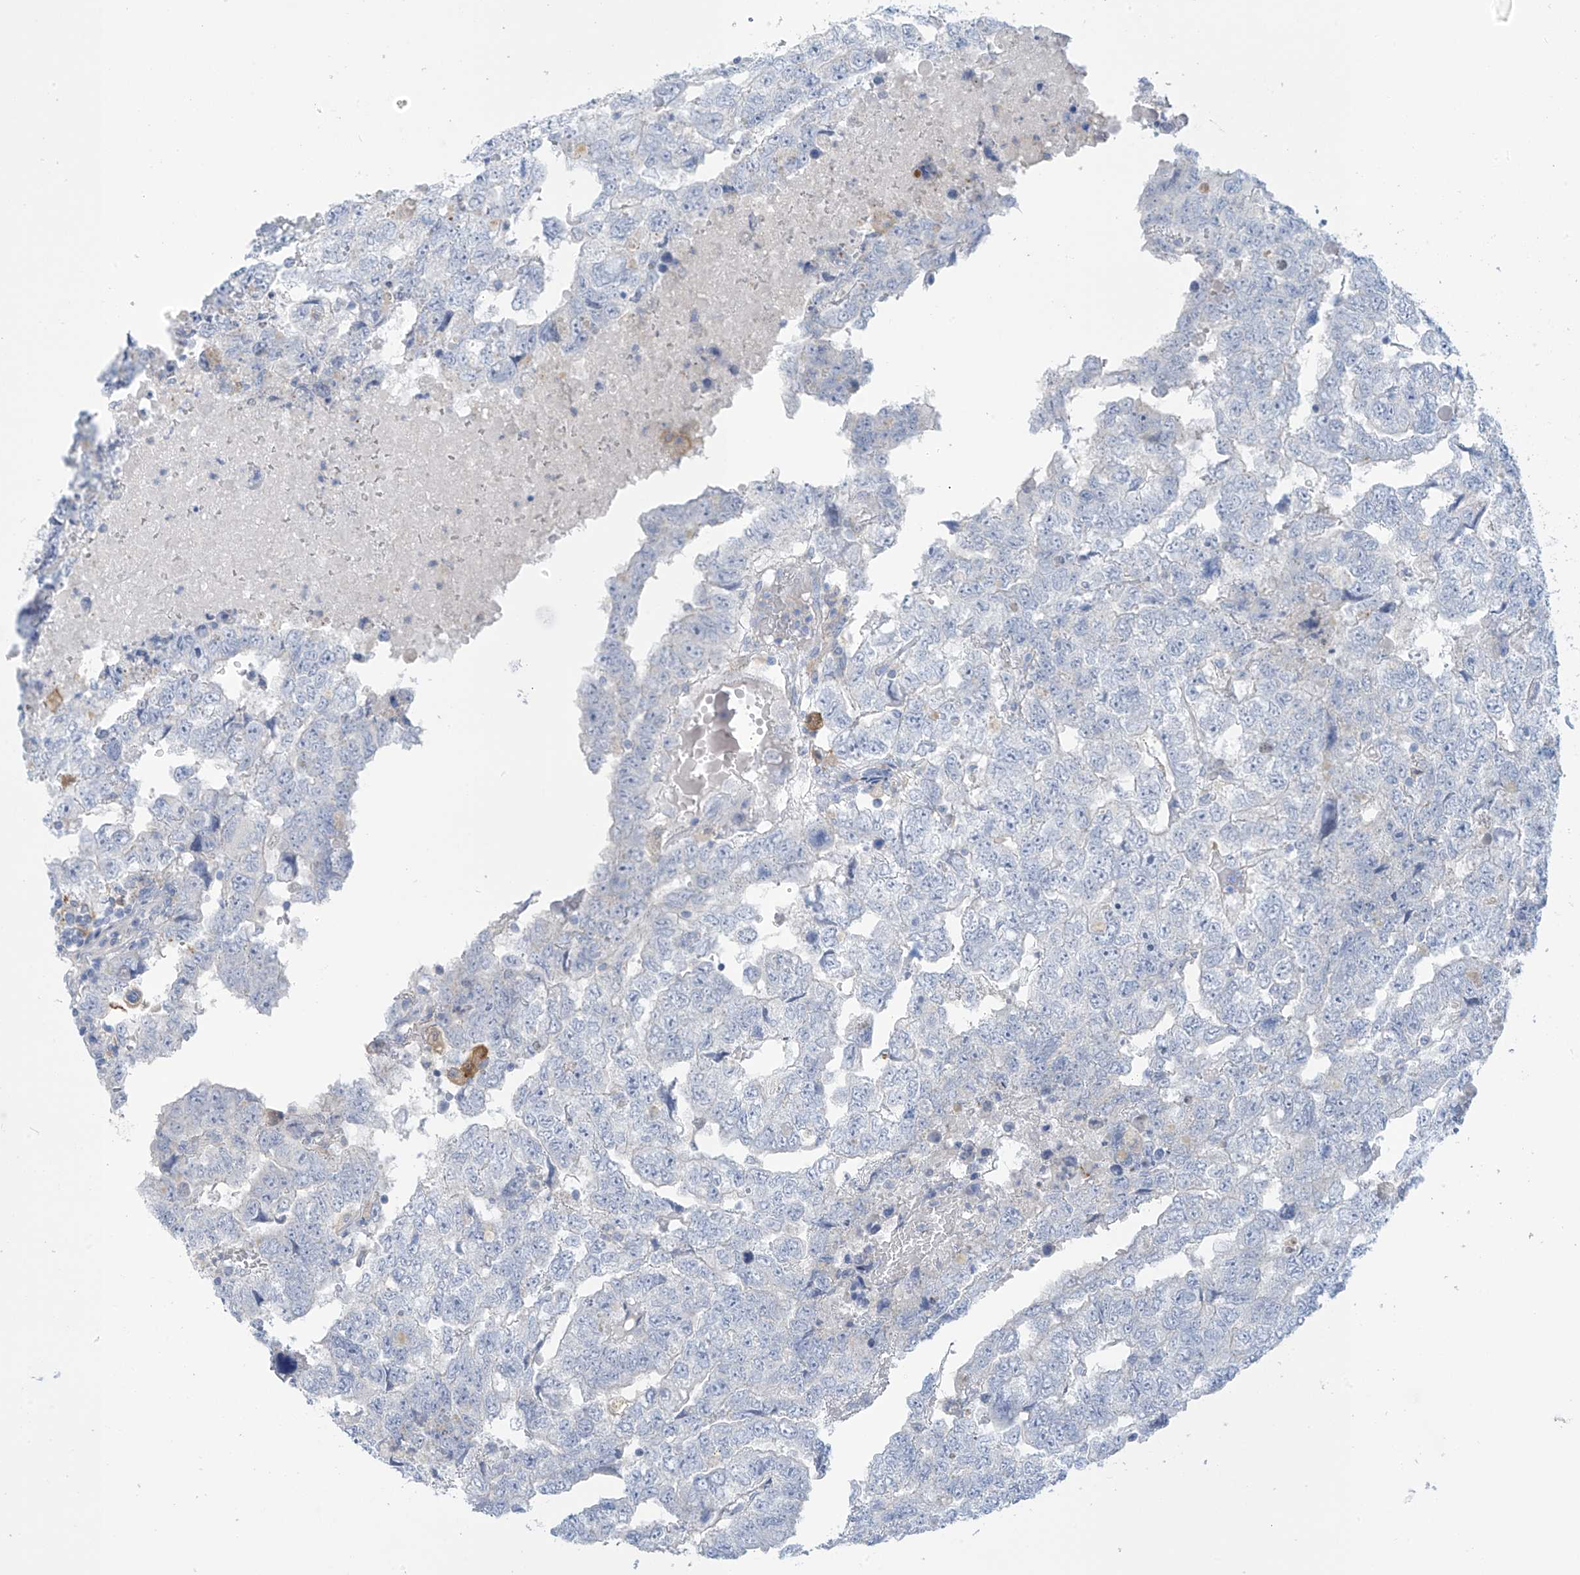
{"staining": {"intensity": "negative", "quantity": "none", "location": "none"}, "tissue": "testis cancer", "cell_type": "Tumor cells", "image_type": "cancer", "snomed": [{"axis": "morphology", "description": "Carcinoma, Embryonal, NOS"}, {"axis": "topography", "description": "Testis"}], "caption": "DAB (3,3'-diaminobenzidine) immunohistochemical staining of human testis cancer displays no significant staining in tumor cells. The staining is performed using DAB (3,3'-diaminobenzidine) brown chromogen with nuclei counter-stained in using hematoxylin.", "gene": "TRMT2B", "patient": {"sex": "male", "age": 36}}